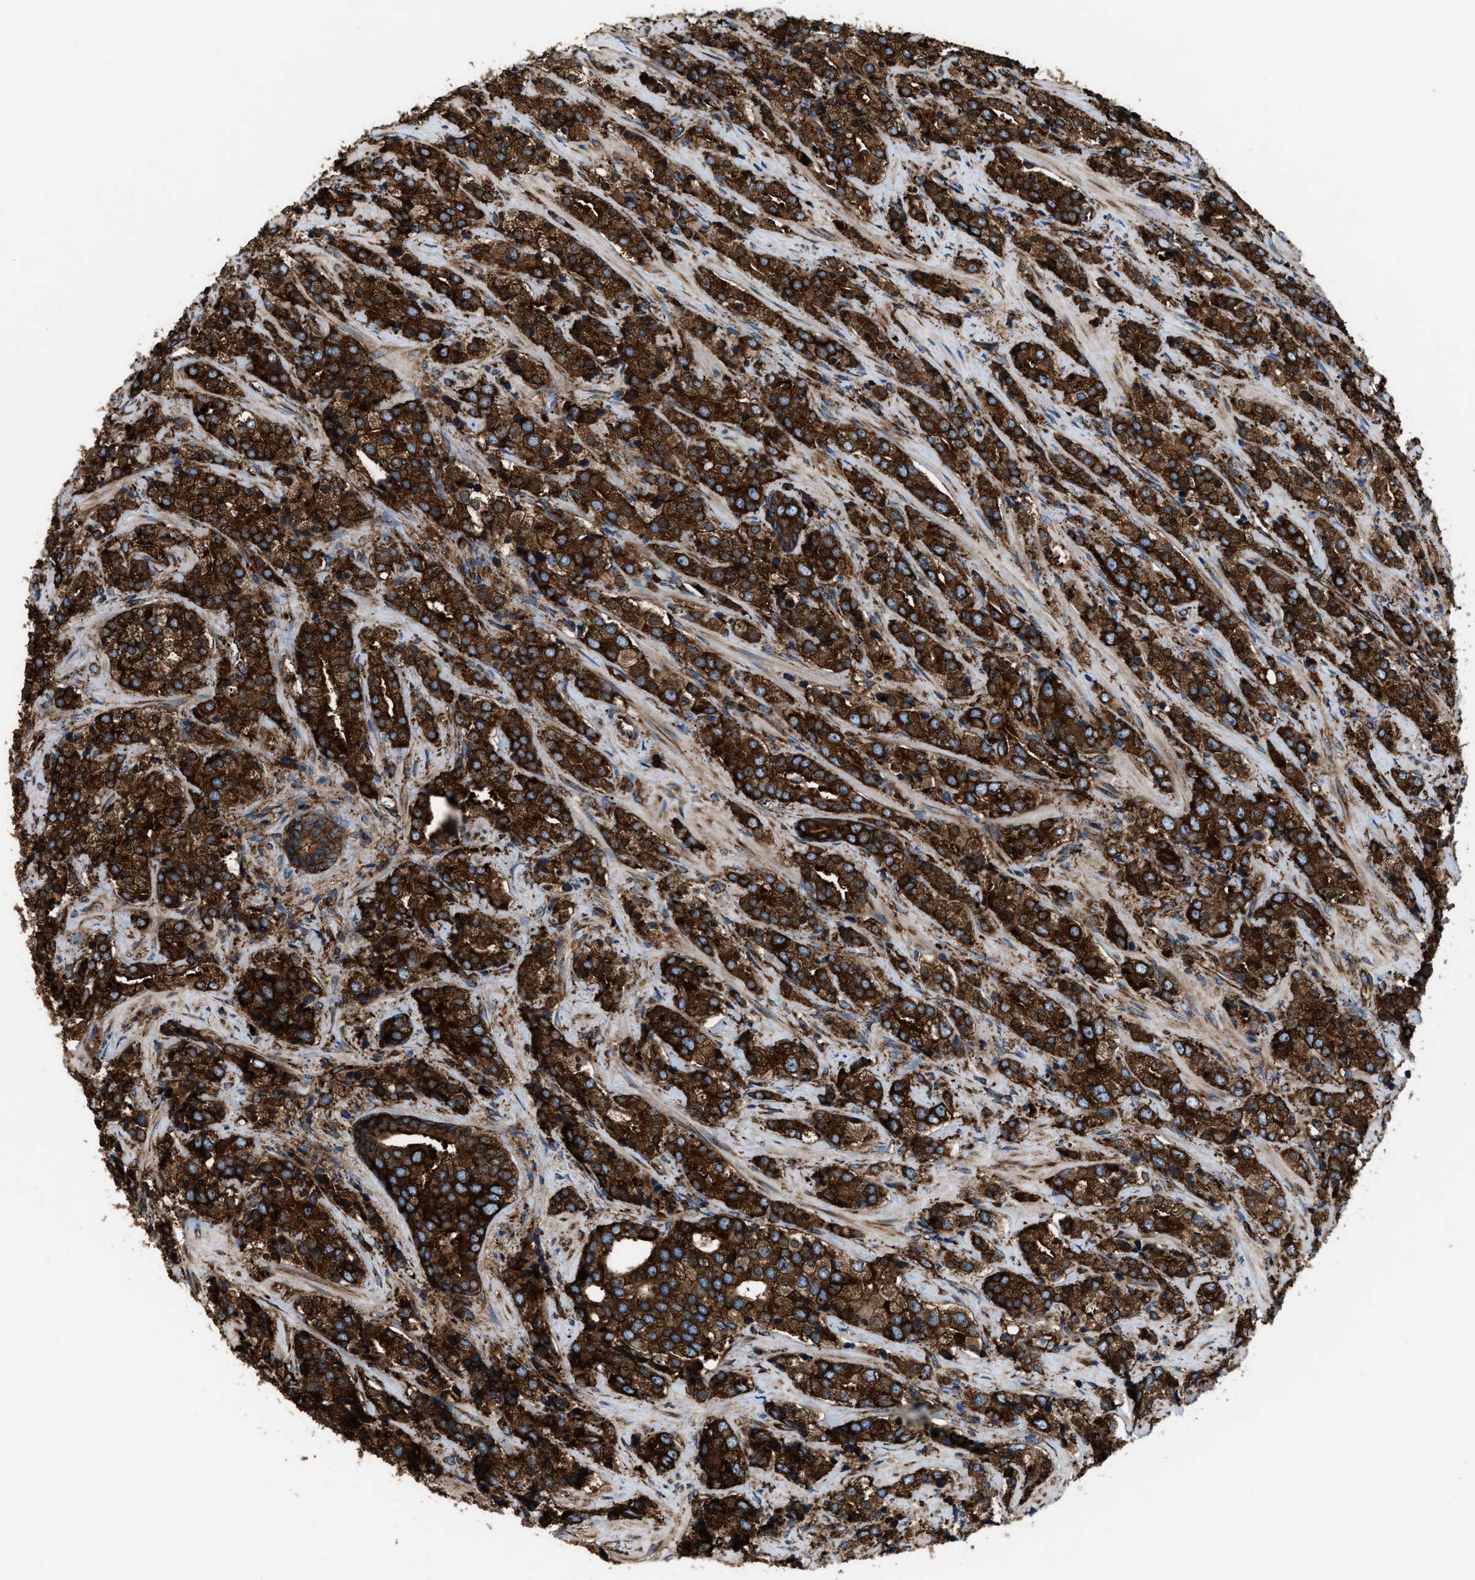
{"staining": {"intensity": "strong", "quantity": ">75%", "location": "cytoplasmic/membranous"}, "tissue": "prostate cancer", "cell_type": "Tumor cells", "image_type": "cancer", "snomed": [{"axis": "morphology", "description": "Adenocarcinoma, High grade"}, {"axis": "topography", "description": "Prostate"}], "caption": "Human prostate adenocarcinoma (high-grade) stained with a protein marker exhibits strong staining in tumor cells.", "gene": "CAPRIN1", "patient": {"sex": "male", "age": 71}}